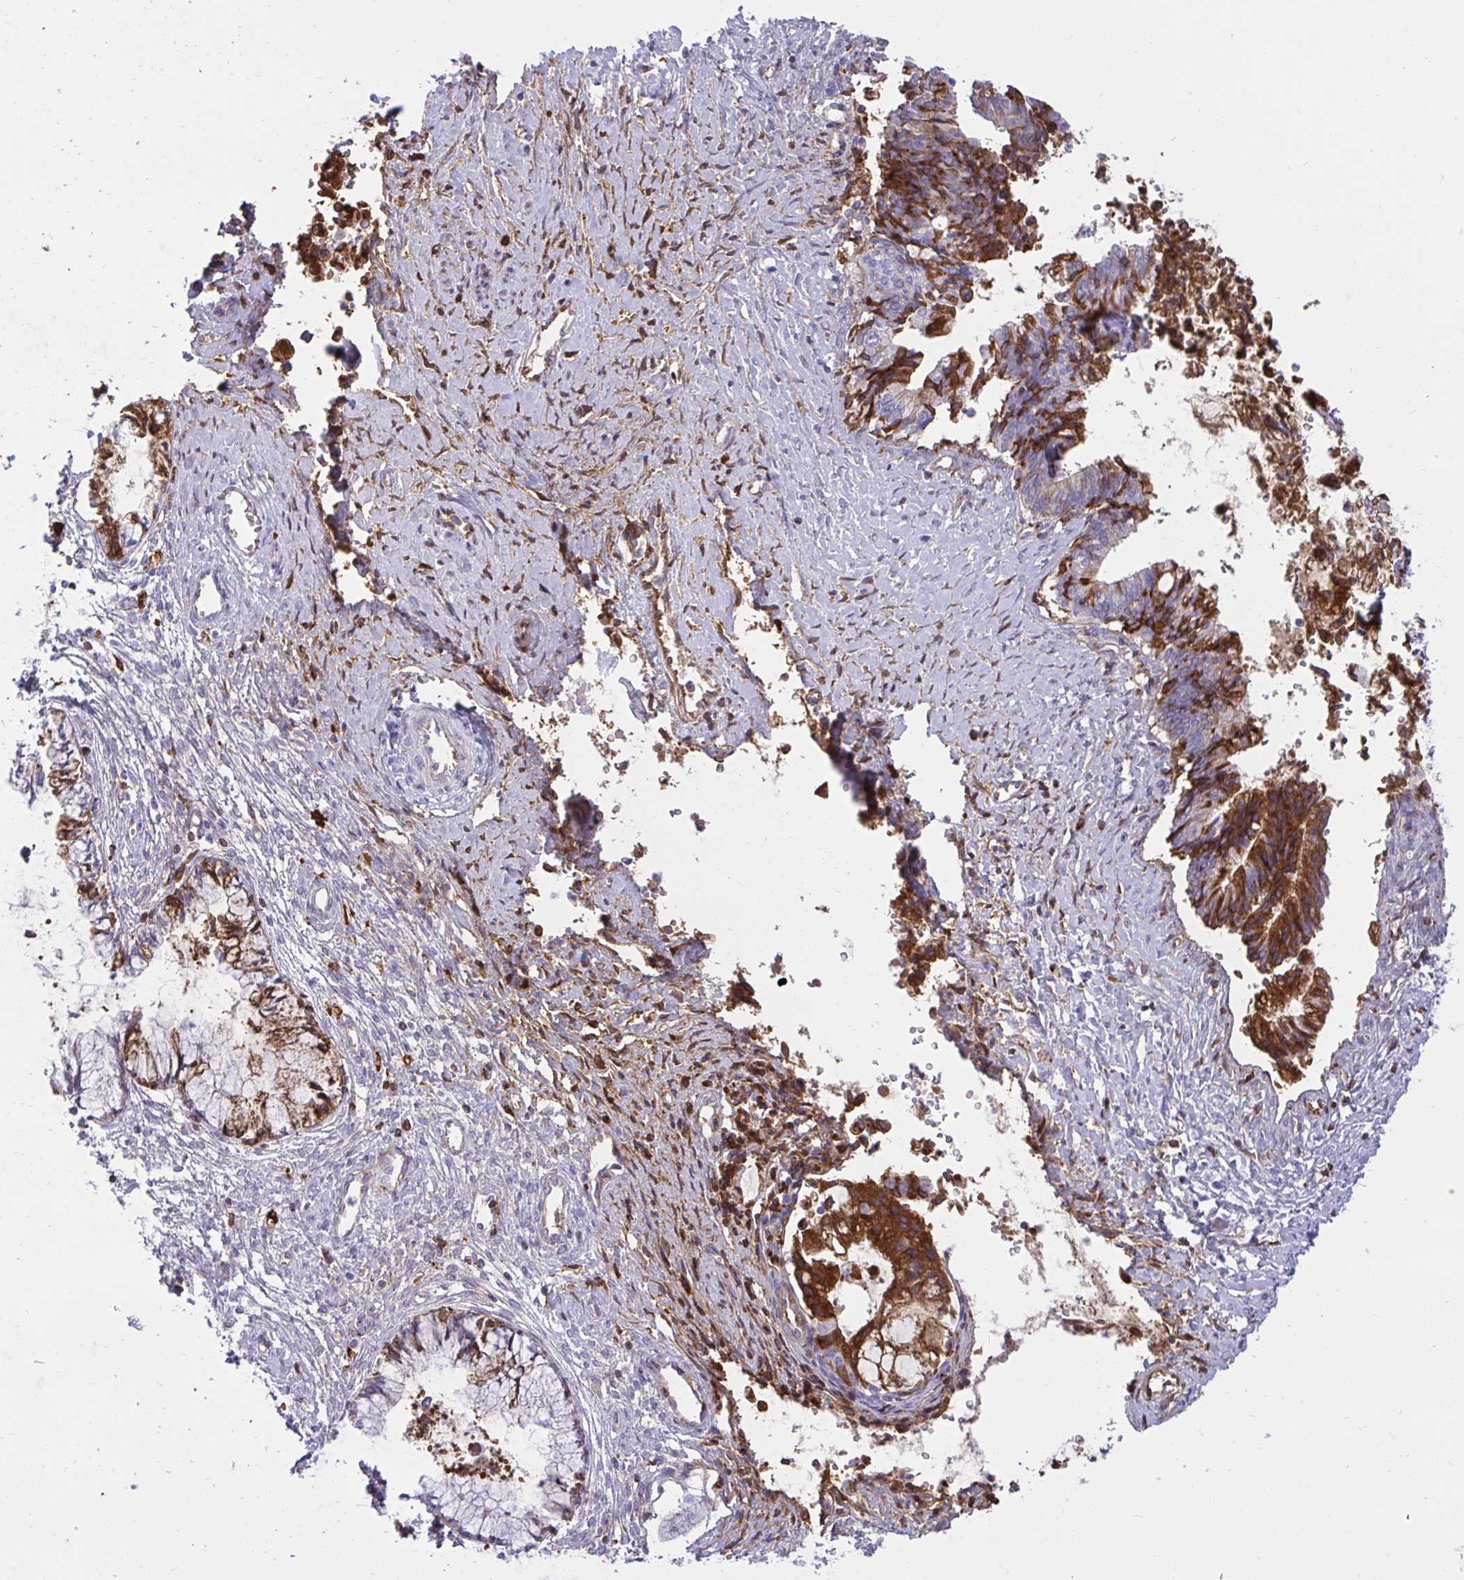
{"staining": {"intensity": "moderate", "quantity": "25%-75%", "location": "cytoplasmic/membranous"}, "tissue": "cervical cancer", "cell_type": "Tumor cells", "image_type": "cancer", "snomed": [{"axis": "morphology", "description": "Adenocarcinoma, NOS"}, {"axis": "topography", "description": "Cervix"}], "caption": "Tumor cells reveal moderate cytoplasmic/membranous positivity in about 25%-75% of cells in cervical cancer (adenocarcinoma).", "gene": "F2", "patient": {"sex": "female", "age": 44}}